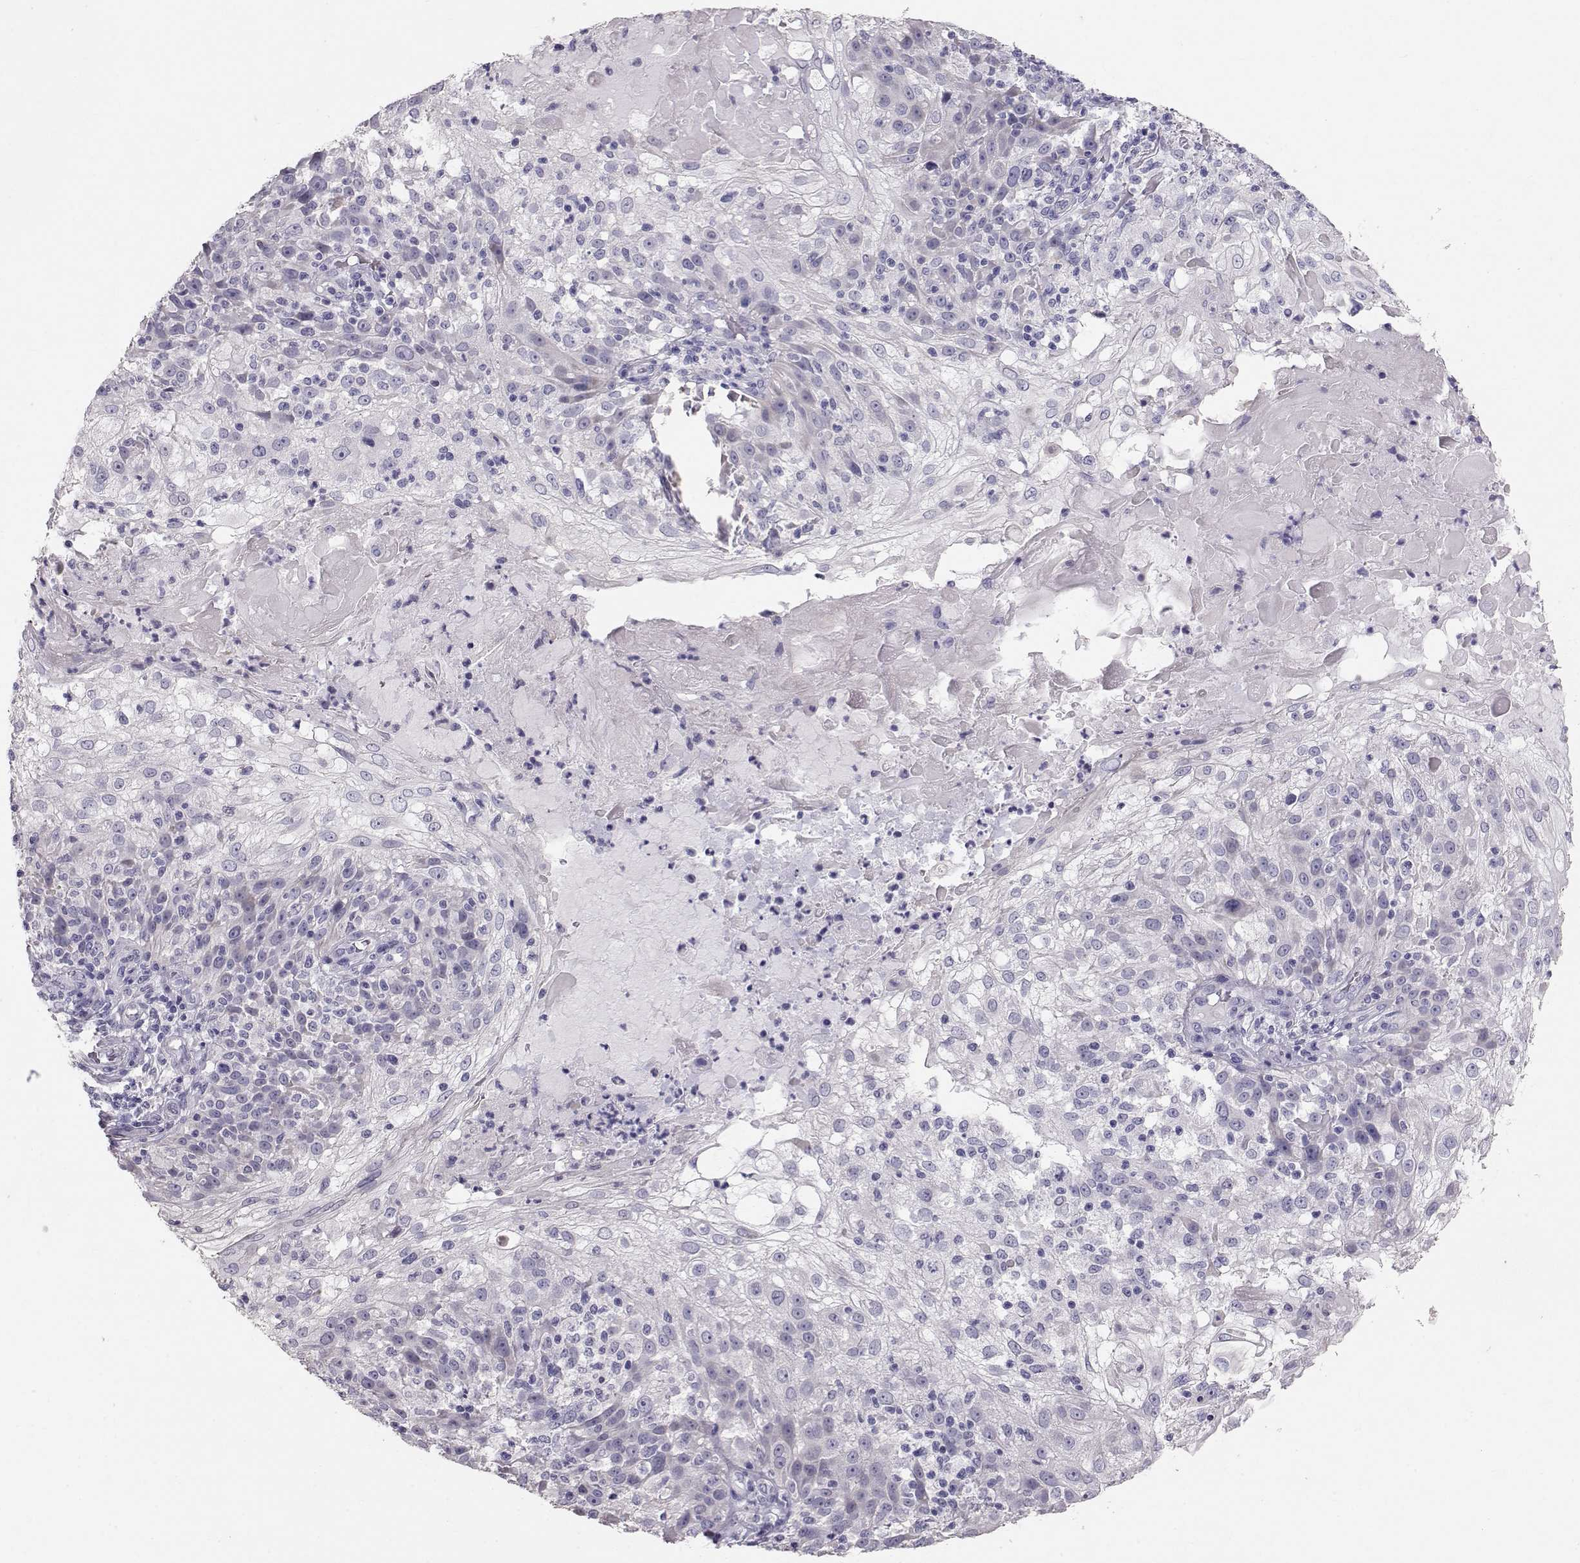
{"staining": {"intensity": "negative", "quantity": "none", "location": "none"}, "tissue": "skin cancer", "cell_type": "Tumor cells", "image_type": "cancer", "snomed": [{"axis": "morphology", "description": "Normal tissue, NOS"}, {"axis": "morphology", "description": "Squamous cell carcinoma, NOS"}, {"axis": "topography", "description": "Skin"}], "caption": "A high-resolution photomicrograph shows immunohistochemistry (IHC) staining of squamous cell carcinoma (skin), which reveals no significant expression in tumor cells. Nuclei are stained in blue.", "gene": "RD3", "patient": {"sex": "female", "age": 83}}